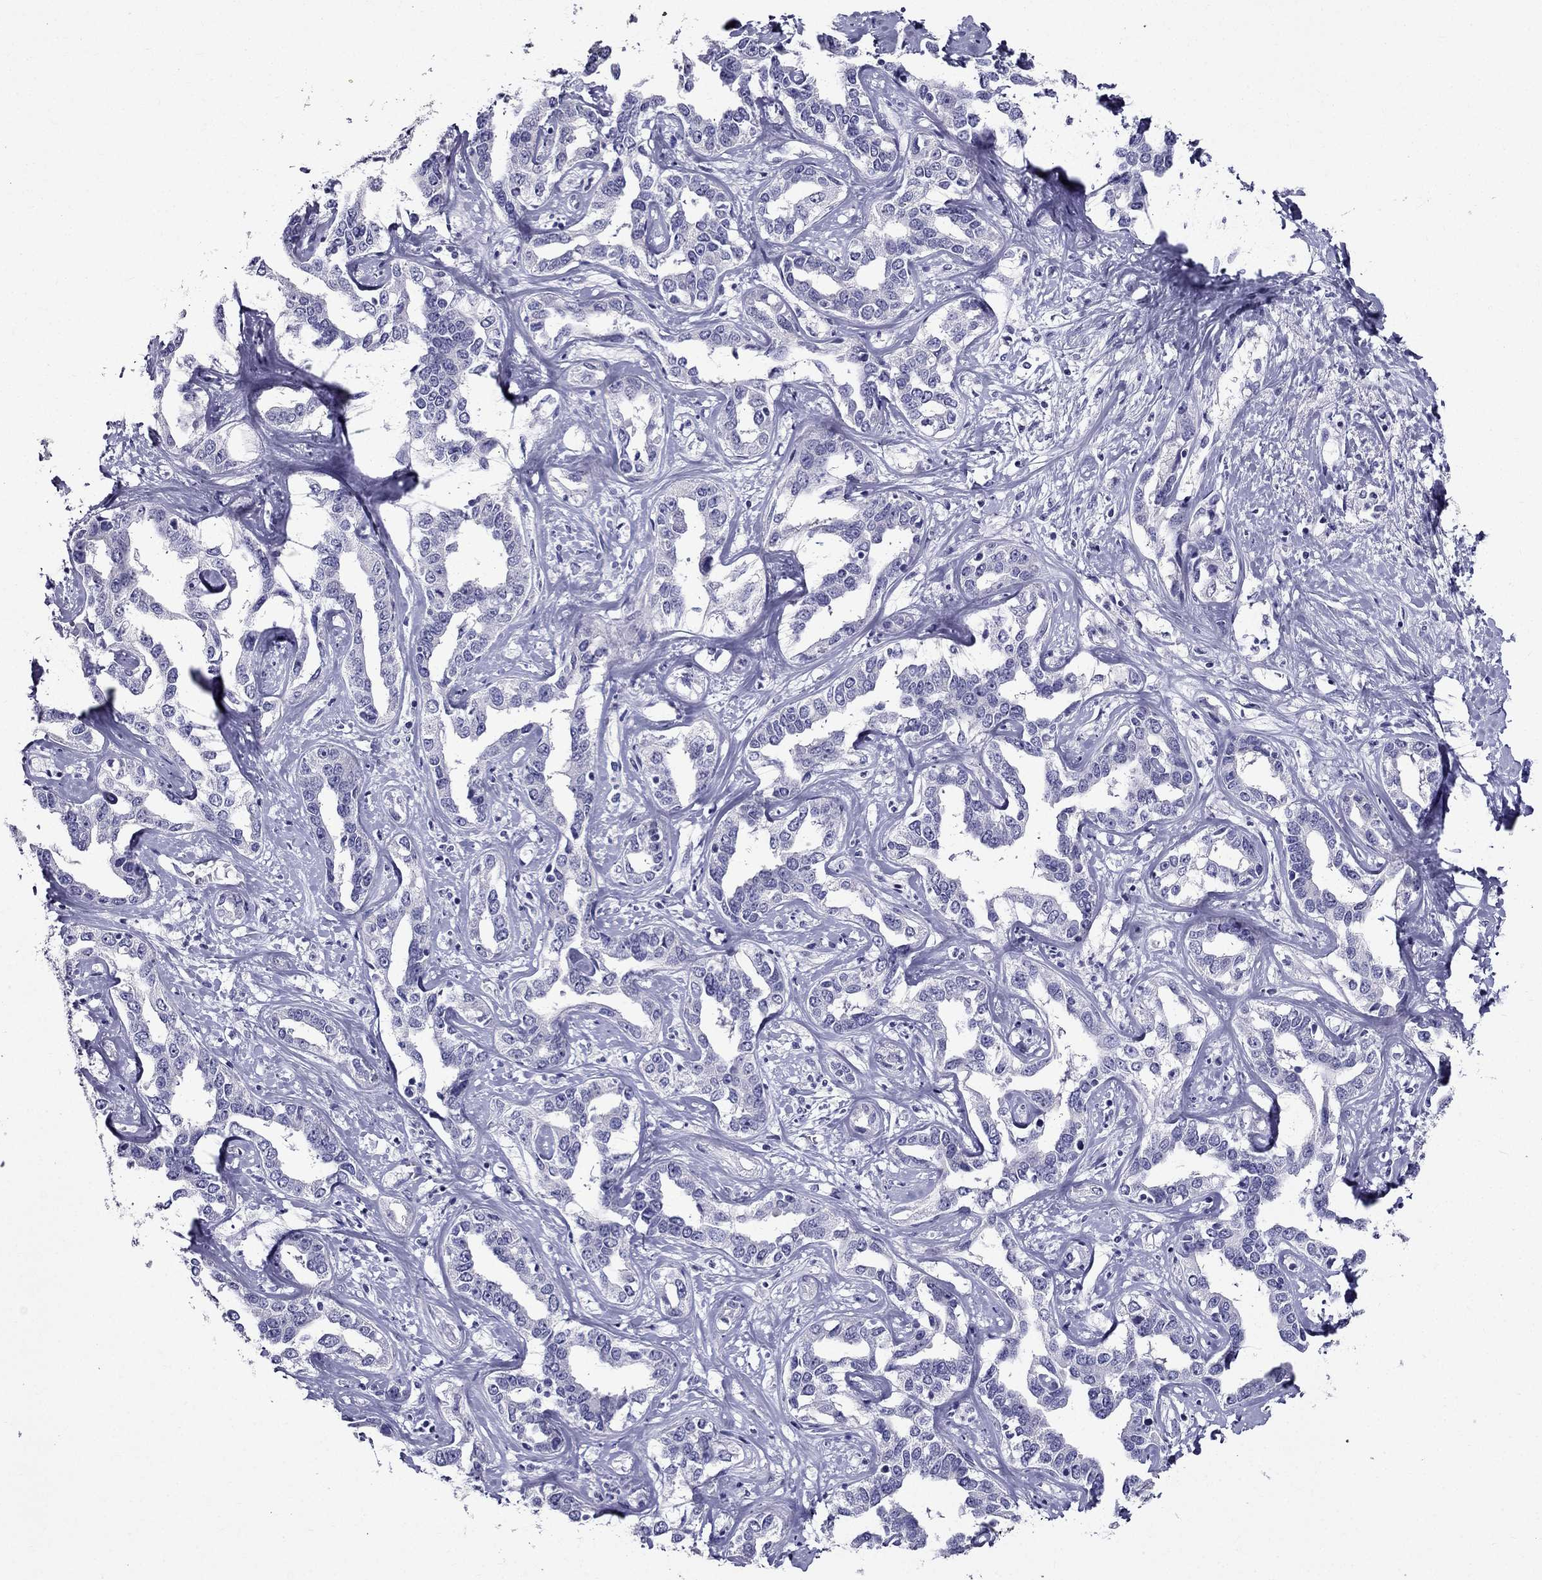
{"staining": {"intensity": "negative", "quantity": "none", "location": "none"}, "tissue": "liver cancer", "cell_type": "Tumor cells", "image_type": "cancer", "snomed": [{"axis": "morphology", "description": "Cholangiocarcinoma"}, {"axis": "topography", "description": "Liver"}], "caption": "DAB immunohistochemical staining of cholangiocarcinoma (liver) shows no significant positivity in tumor cells.", "gene": "ZNF541", "patient": {"sex": "male", "age": 59}}